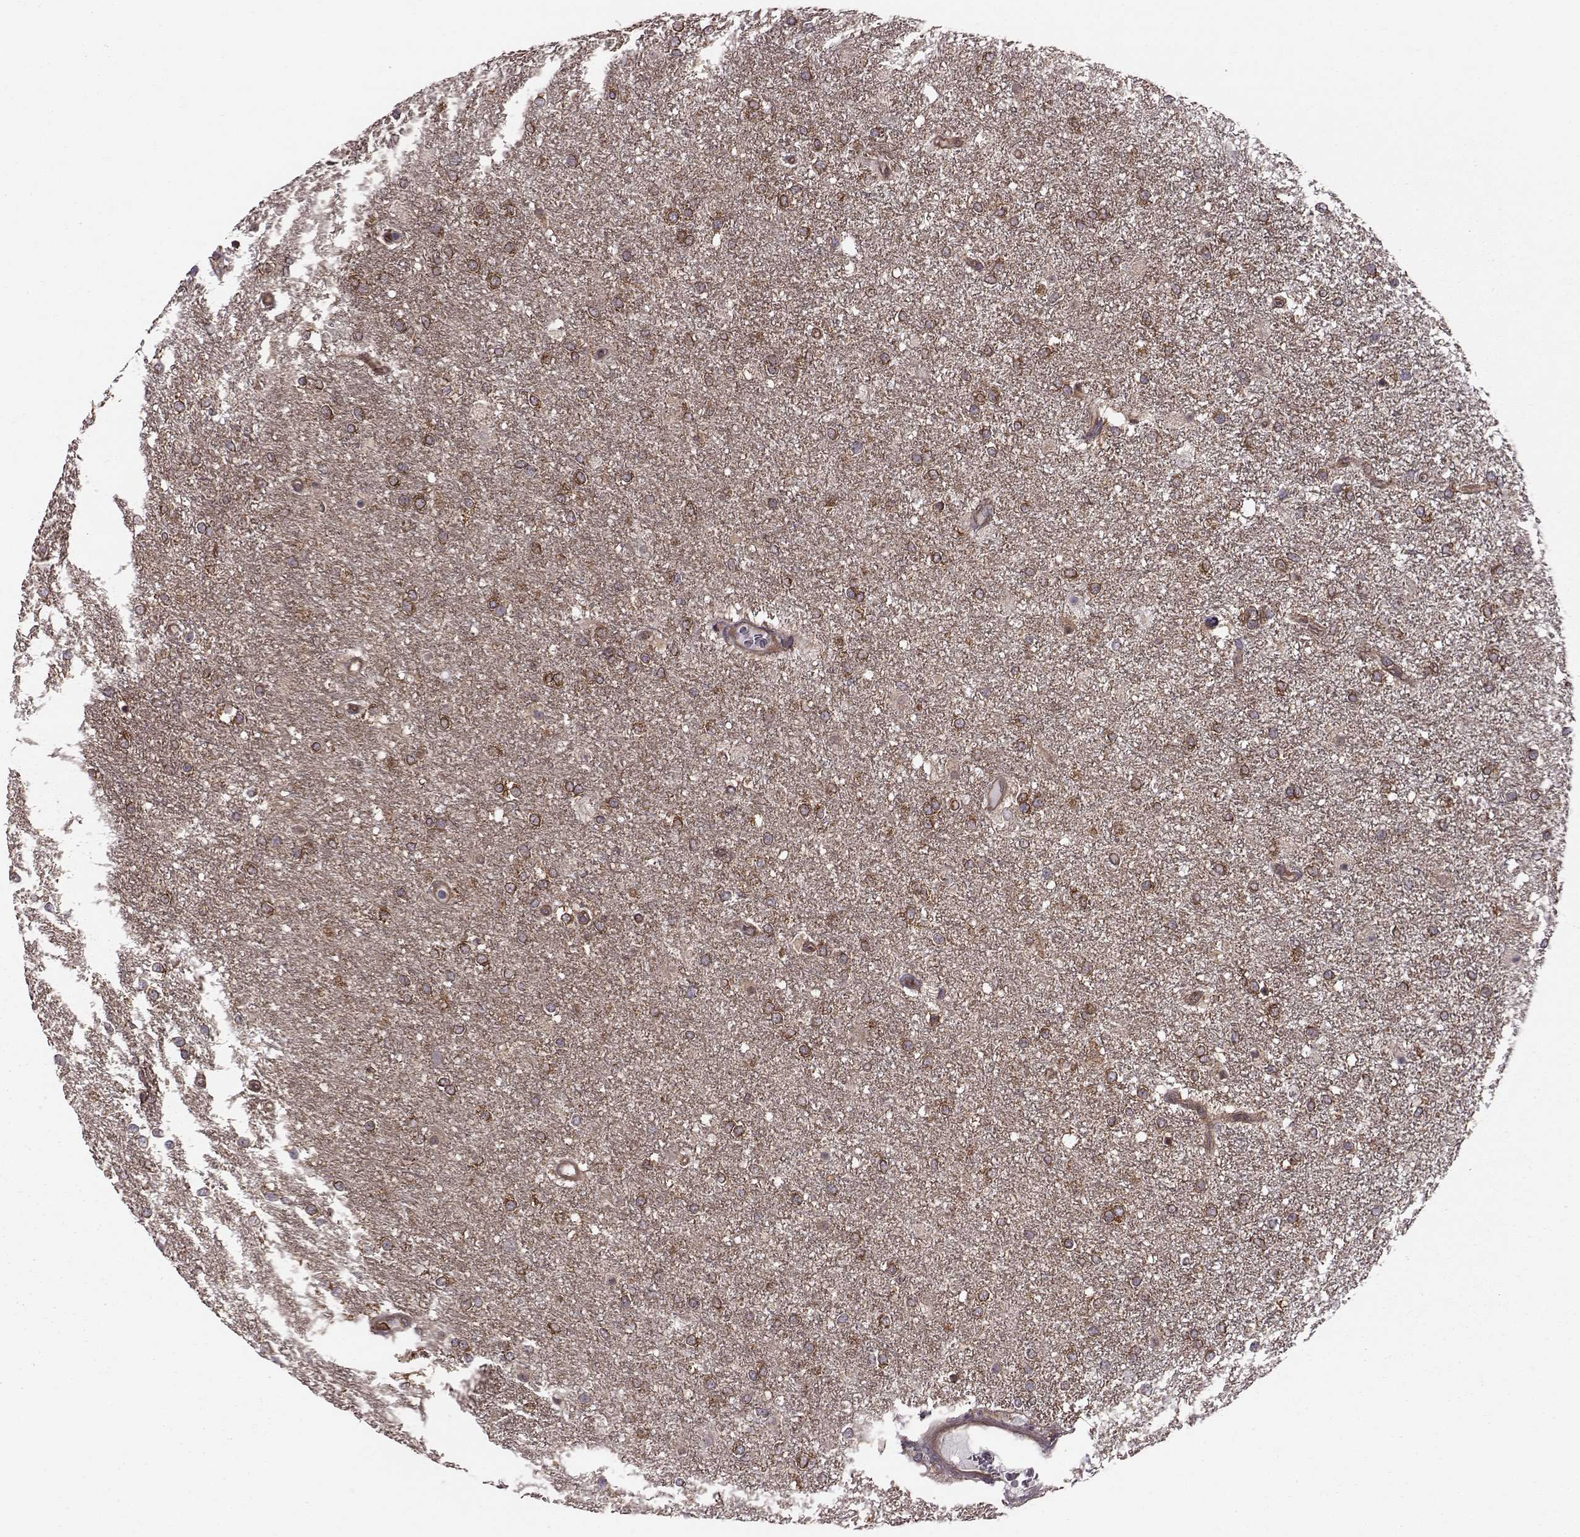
{"staining": {"intensity": "moderate", "quantity": "25%-75%", "location": "cytoplasmic/membranous"}, "tissue": "glioma", "cell_type": "Tumor cells", "image_type": "cancer", "snomed": [{"axis": "morphology", "description": "Glioma, malignant, High grade"}, {"axis": "topography", "description": "Brain"}], "caption": "Immunohistochemistry (IHC) photomicrograph of human malignant high-grade glioma stained for a protein (brown), which exhibits medium levels of moderate cytoplasmic/membranous expression in approximately 25%-75% of tumor cells.", "gene": "RABGAP1", "patient": {"sex": "female", "age": 61}}